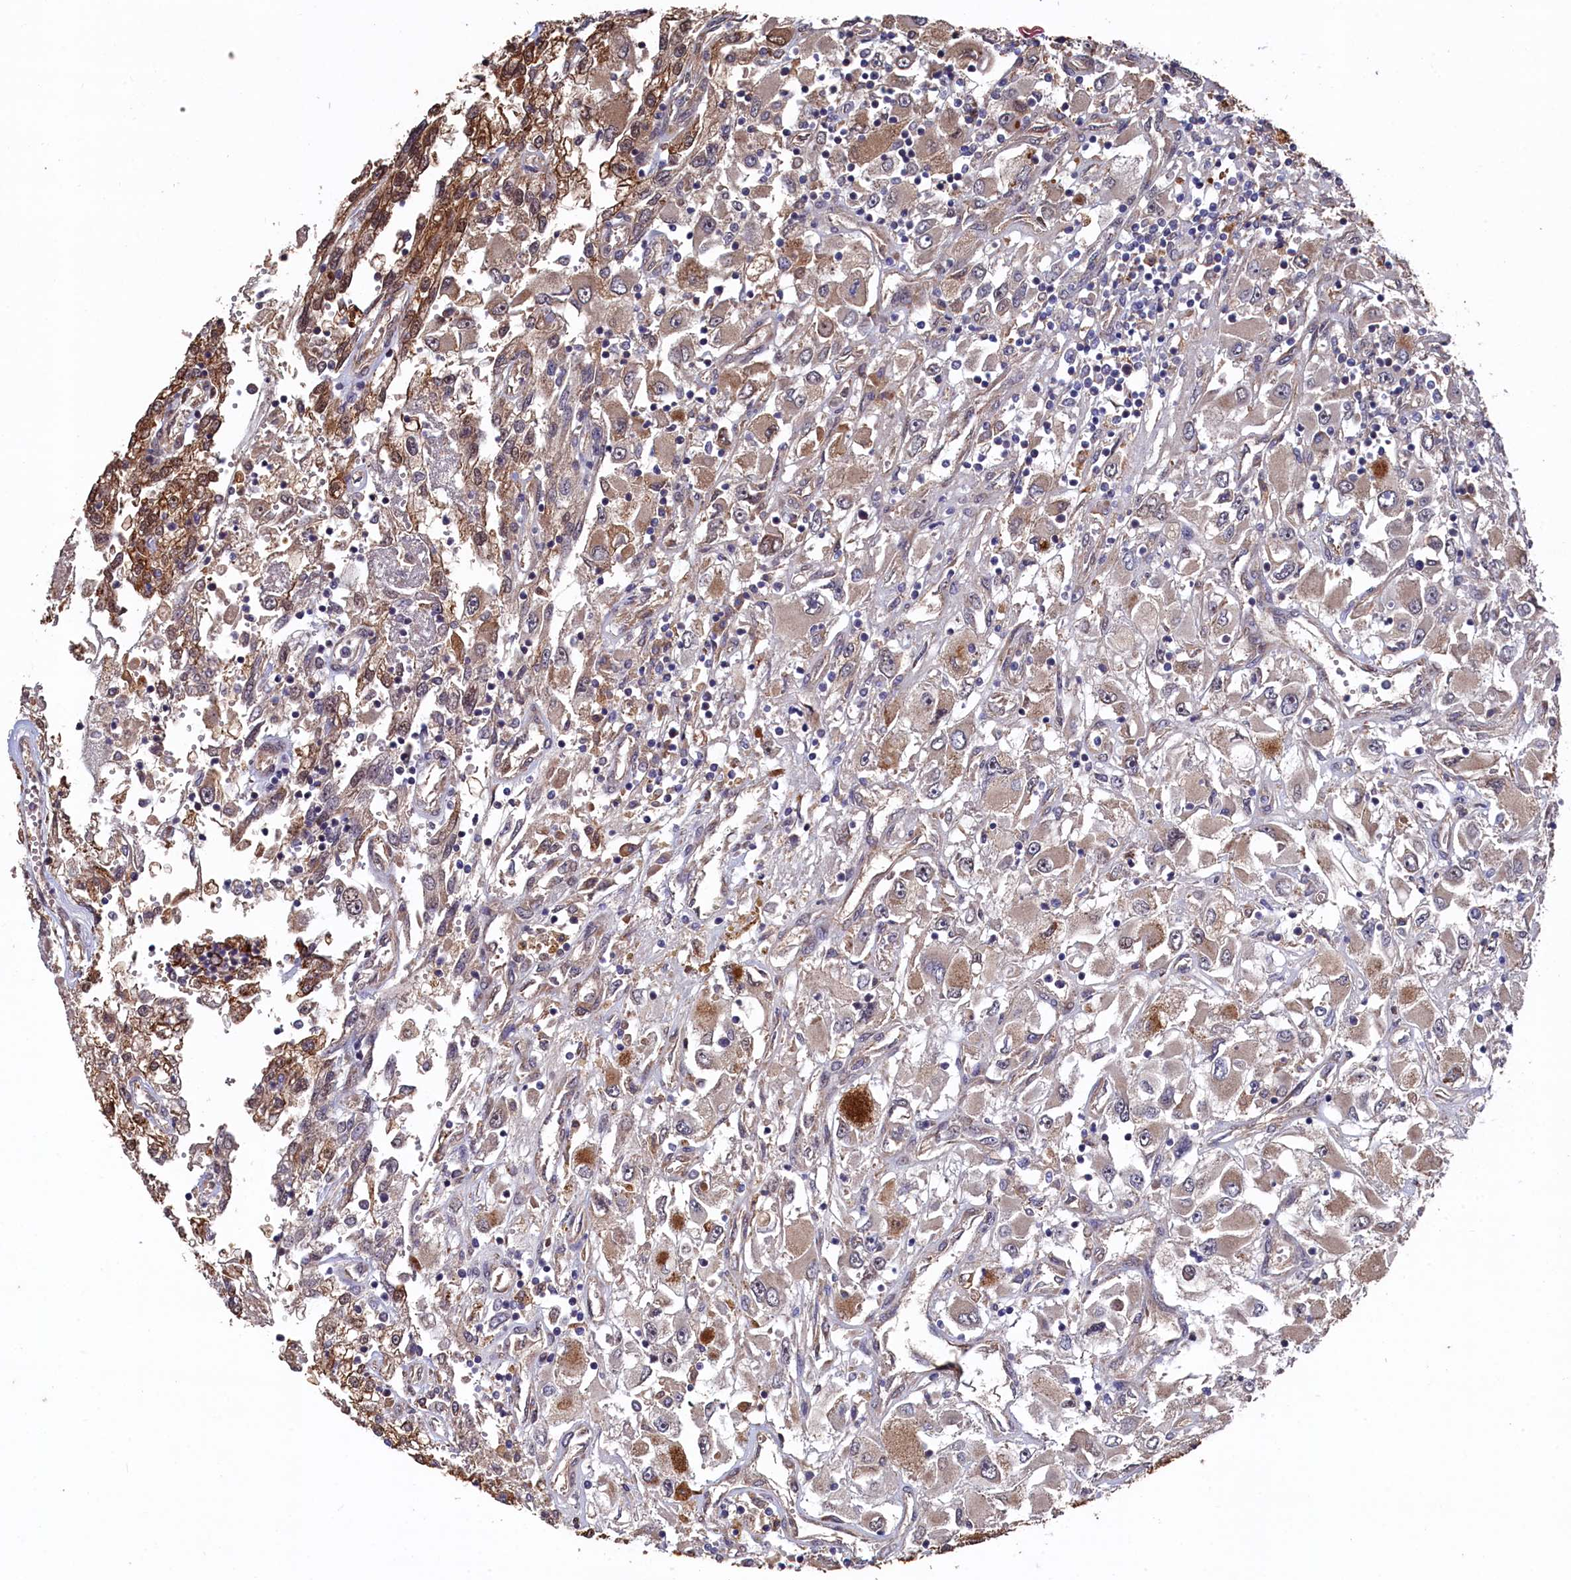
{"staining": {"intensity": "moderate", "quantity": "<25%", "location": "cytoplasmic/membranous"}, "tissue": "renal cancer", "cell_type": "Tumor cells", "image_type": "cancer", "snomed": [{"axis": "morphology", "description": "Adenocarcinoma, NOS"}, {"axis": "topography", "description": "Kidney"}], "caption": "The image demonstrates immunohistochemical staining of renal cancer (adenocarcinoma). There is moderate cytoplasmic/membranous positivity is identified in approximately <25% of tumor cells. The staining was performed using DAB (3,3'-diaminobenzidine), with brown indicating positive protein expression. Nuclei are stained blue with hematoxylin.", "gene": "SLC12A4", "patient": {"sex": "female", "age": 52}}